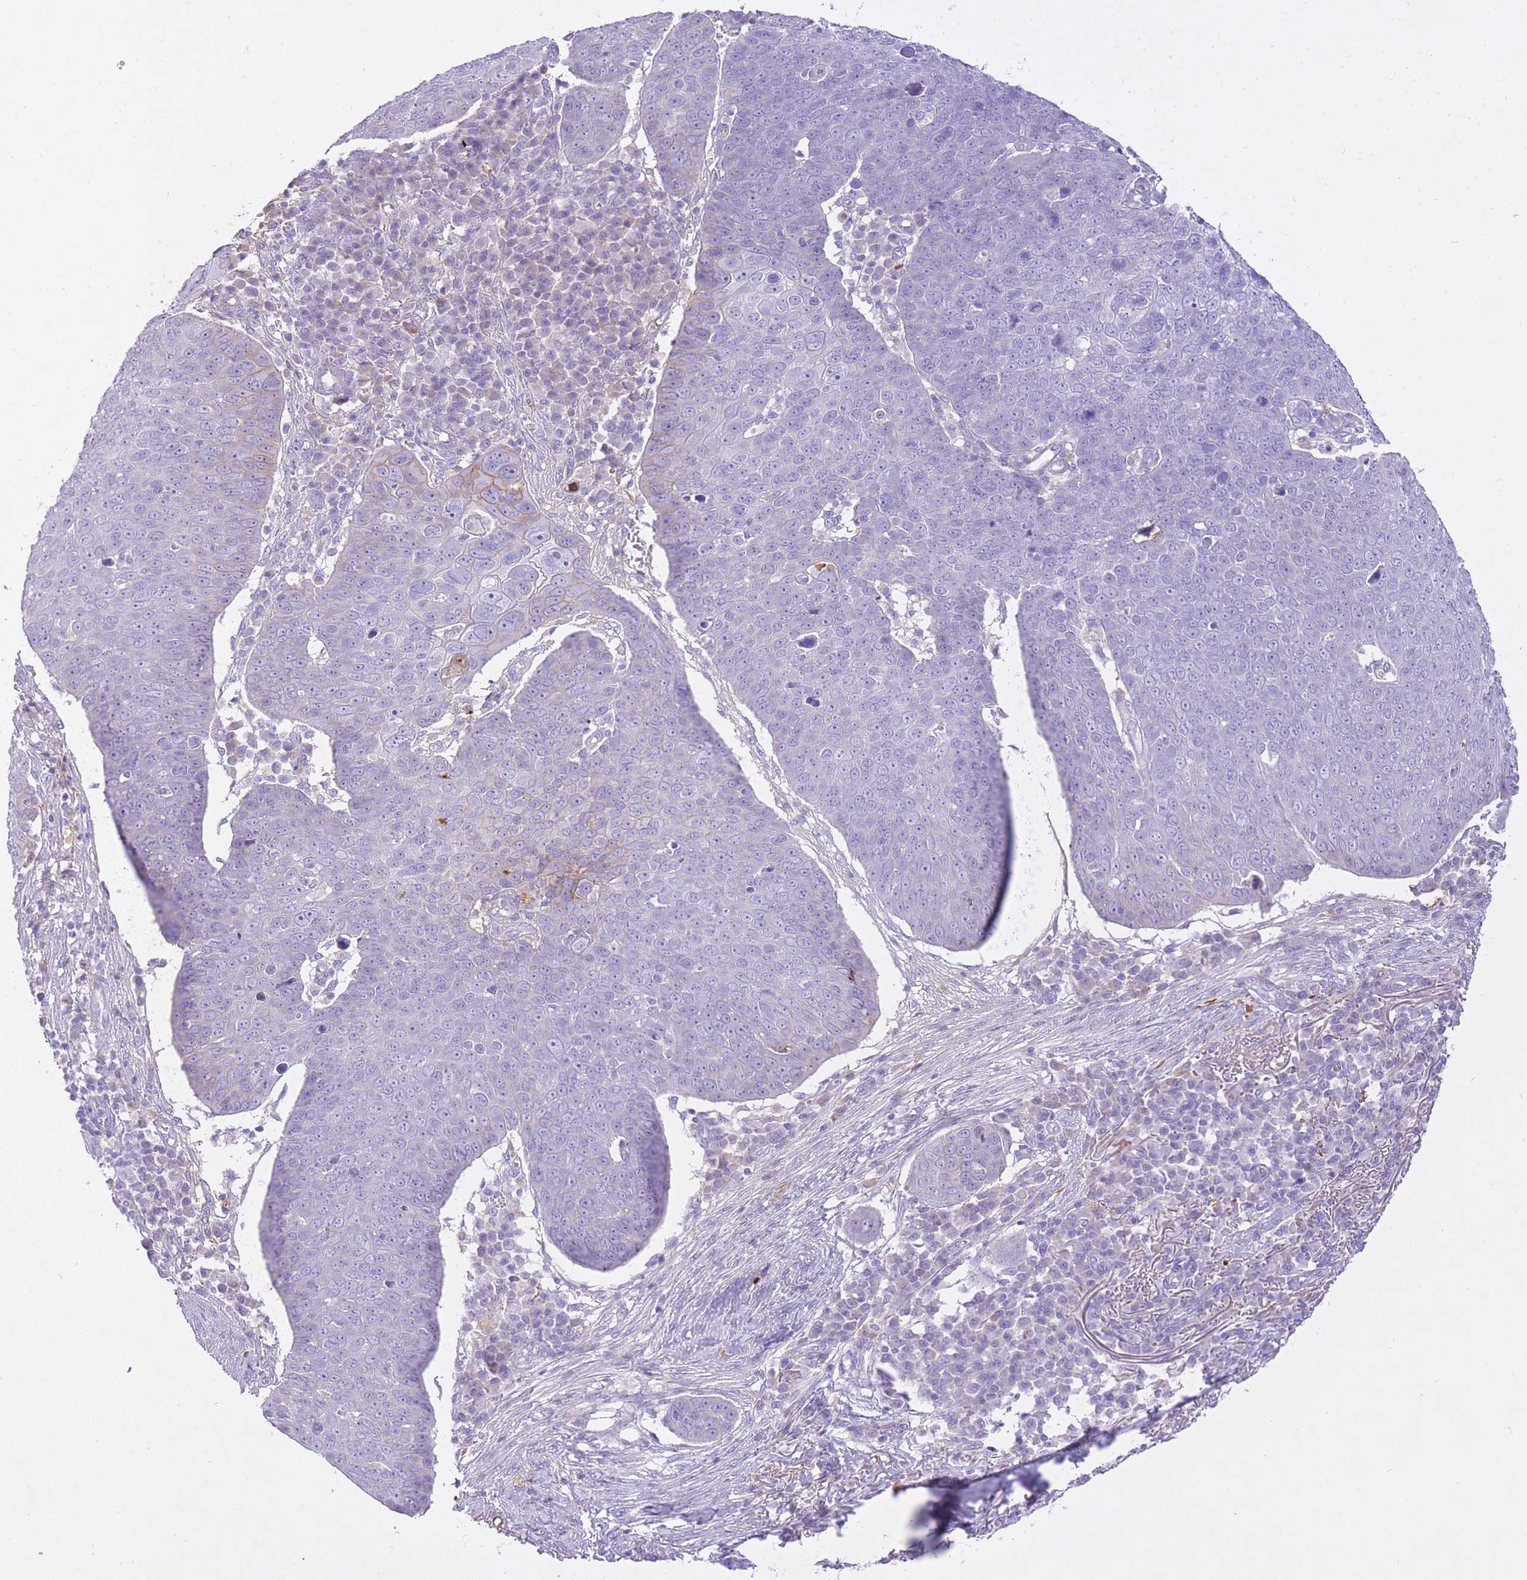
{"staining": {"intensity": "negative", "quantity": "none", "location": "none"}, "tissue": "skin cancer", "cell_type": "Tumor cells", "image_type": "cancer", "snomed": [{"axis": "morphology", "description": "Squamous cell carcinoma, NOS"}, {"axis": "topography", "description": "Skin"}], "caption": "Tumor cells are negative for brown protein staining in skin cancer.", "gene": "HRG", "patient": {"sex": "male", "age": 71}}